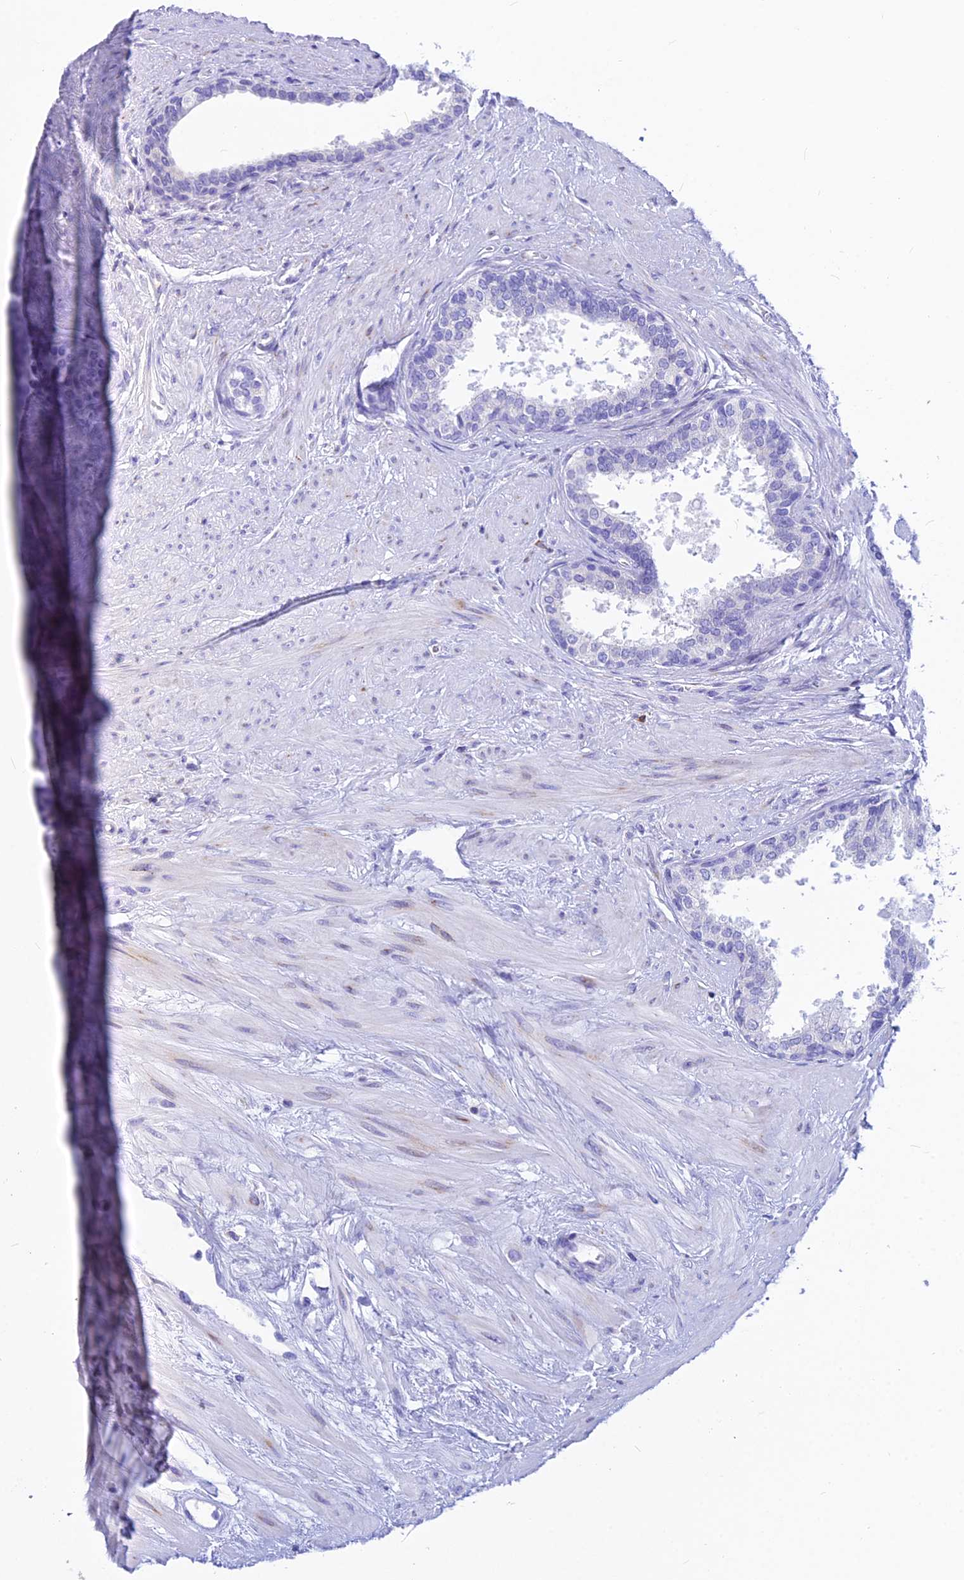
{"staining": {"intensity": "negative", "quantity": "none", "location": "none"}, "tissue": "prostate", "cell_type": "Glandular cells", "image_type": "normal", "snomed": [{"axis": "morphology", "description": "Normal tissue, NOS"}, {"axis": "topography", "description": "Prostate"}], "caption": "Immunohistochemistry image of normal prostate stained for a protein (brown), which demonstrates no positivity in glandular cells.", "gene": "CNOT6", "patient": {"sex": "male", "age": 57}}